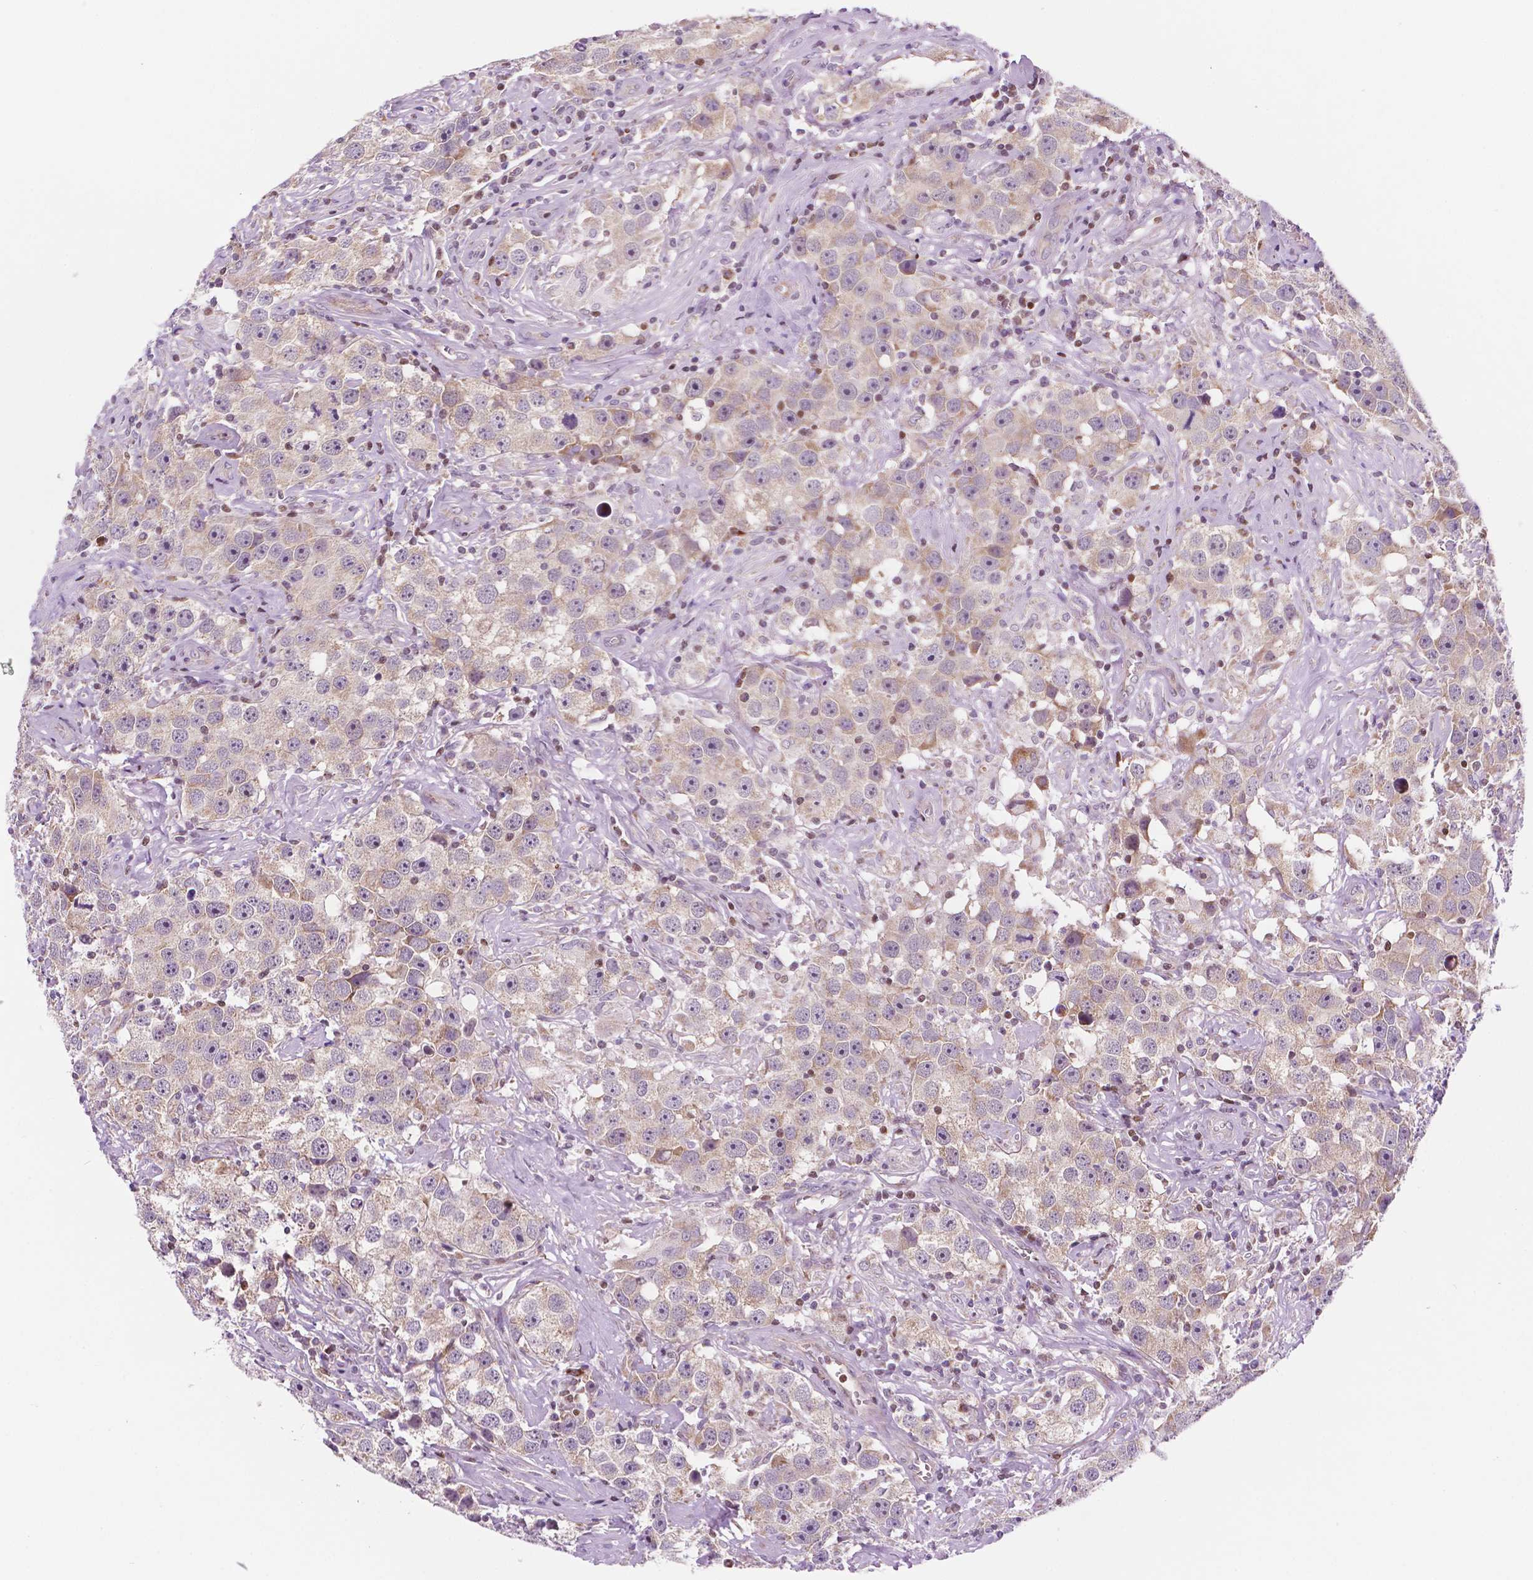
{"staining": {"intensity": "weak", "quantity": ">75%", "location": "cytoplasmic/membranous"}, "tissue": "testis cancer", "cell_type": "Tumor cells", "image_type": "cancer", "snomed": [{"axis": "morphology", "description": "Seminoma, NOS"}, {"axis": "topography", "description": "Testis"}], "caption": "Testis cancer (seminoma) stained with a protein marker shows weak staining in tumor cells.", "gene": "GEMIN4", "patient": {"sex": "male", "age": 49}}